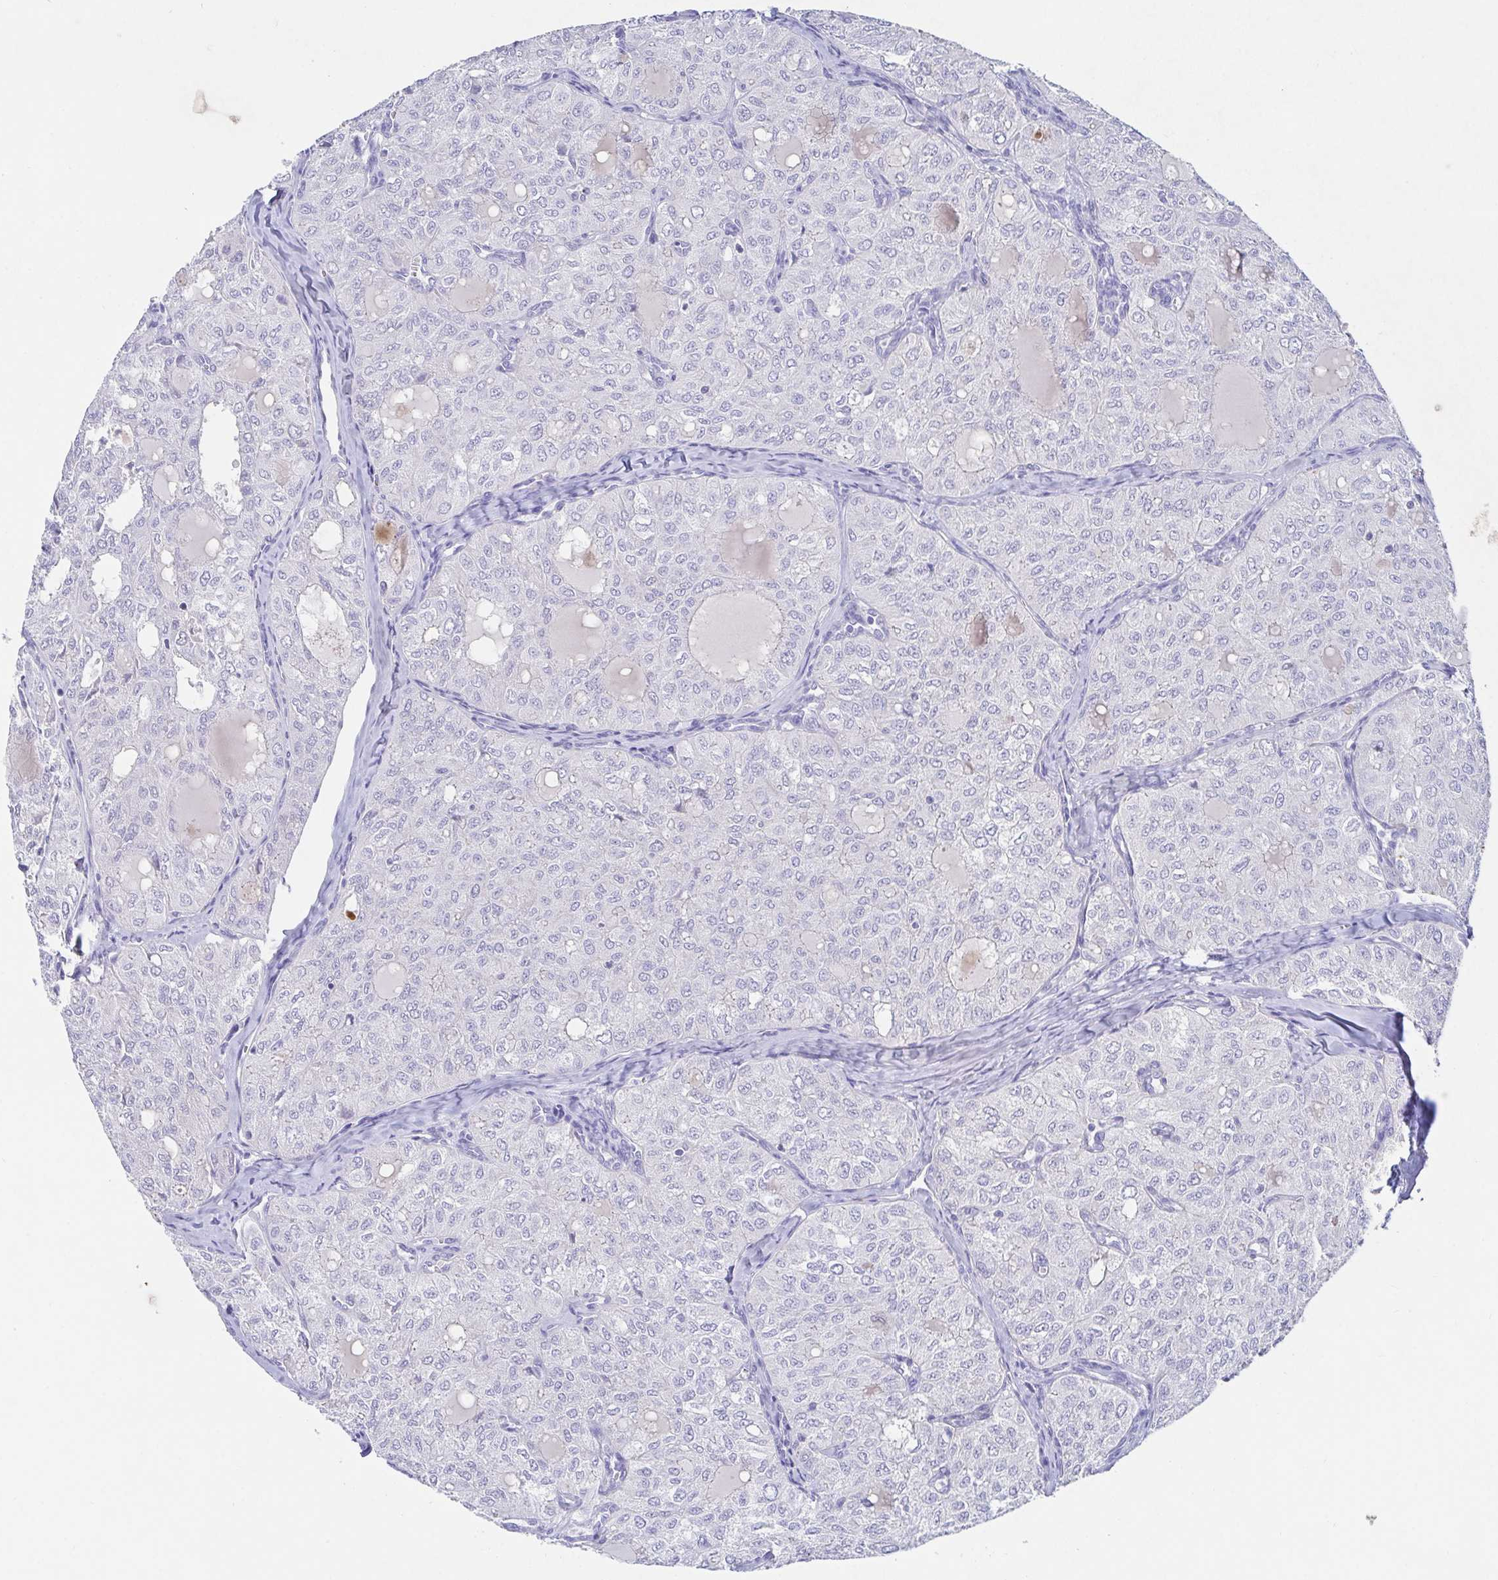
{"staining": {"intensity": "negative", "quantity": "none", "location": "none"}, "tissue": "thyroid cancer", "cell_type": "Tumor cells", "image_type": "cancer", "snomed": [{"axis": "morphology", "description": "Follicular adenoma carcinoma, NOS"}, {"axis": "topography", "description": "Thyroid gland"}], "caption": "The image exhibits no significant expression in tumor cells of thyroid cancer (follicular adenoma carcinoma).", "gene": "ZNF561", "patient": {"sex": "male", "age": 75}}